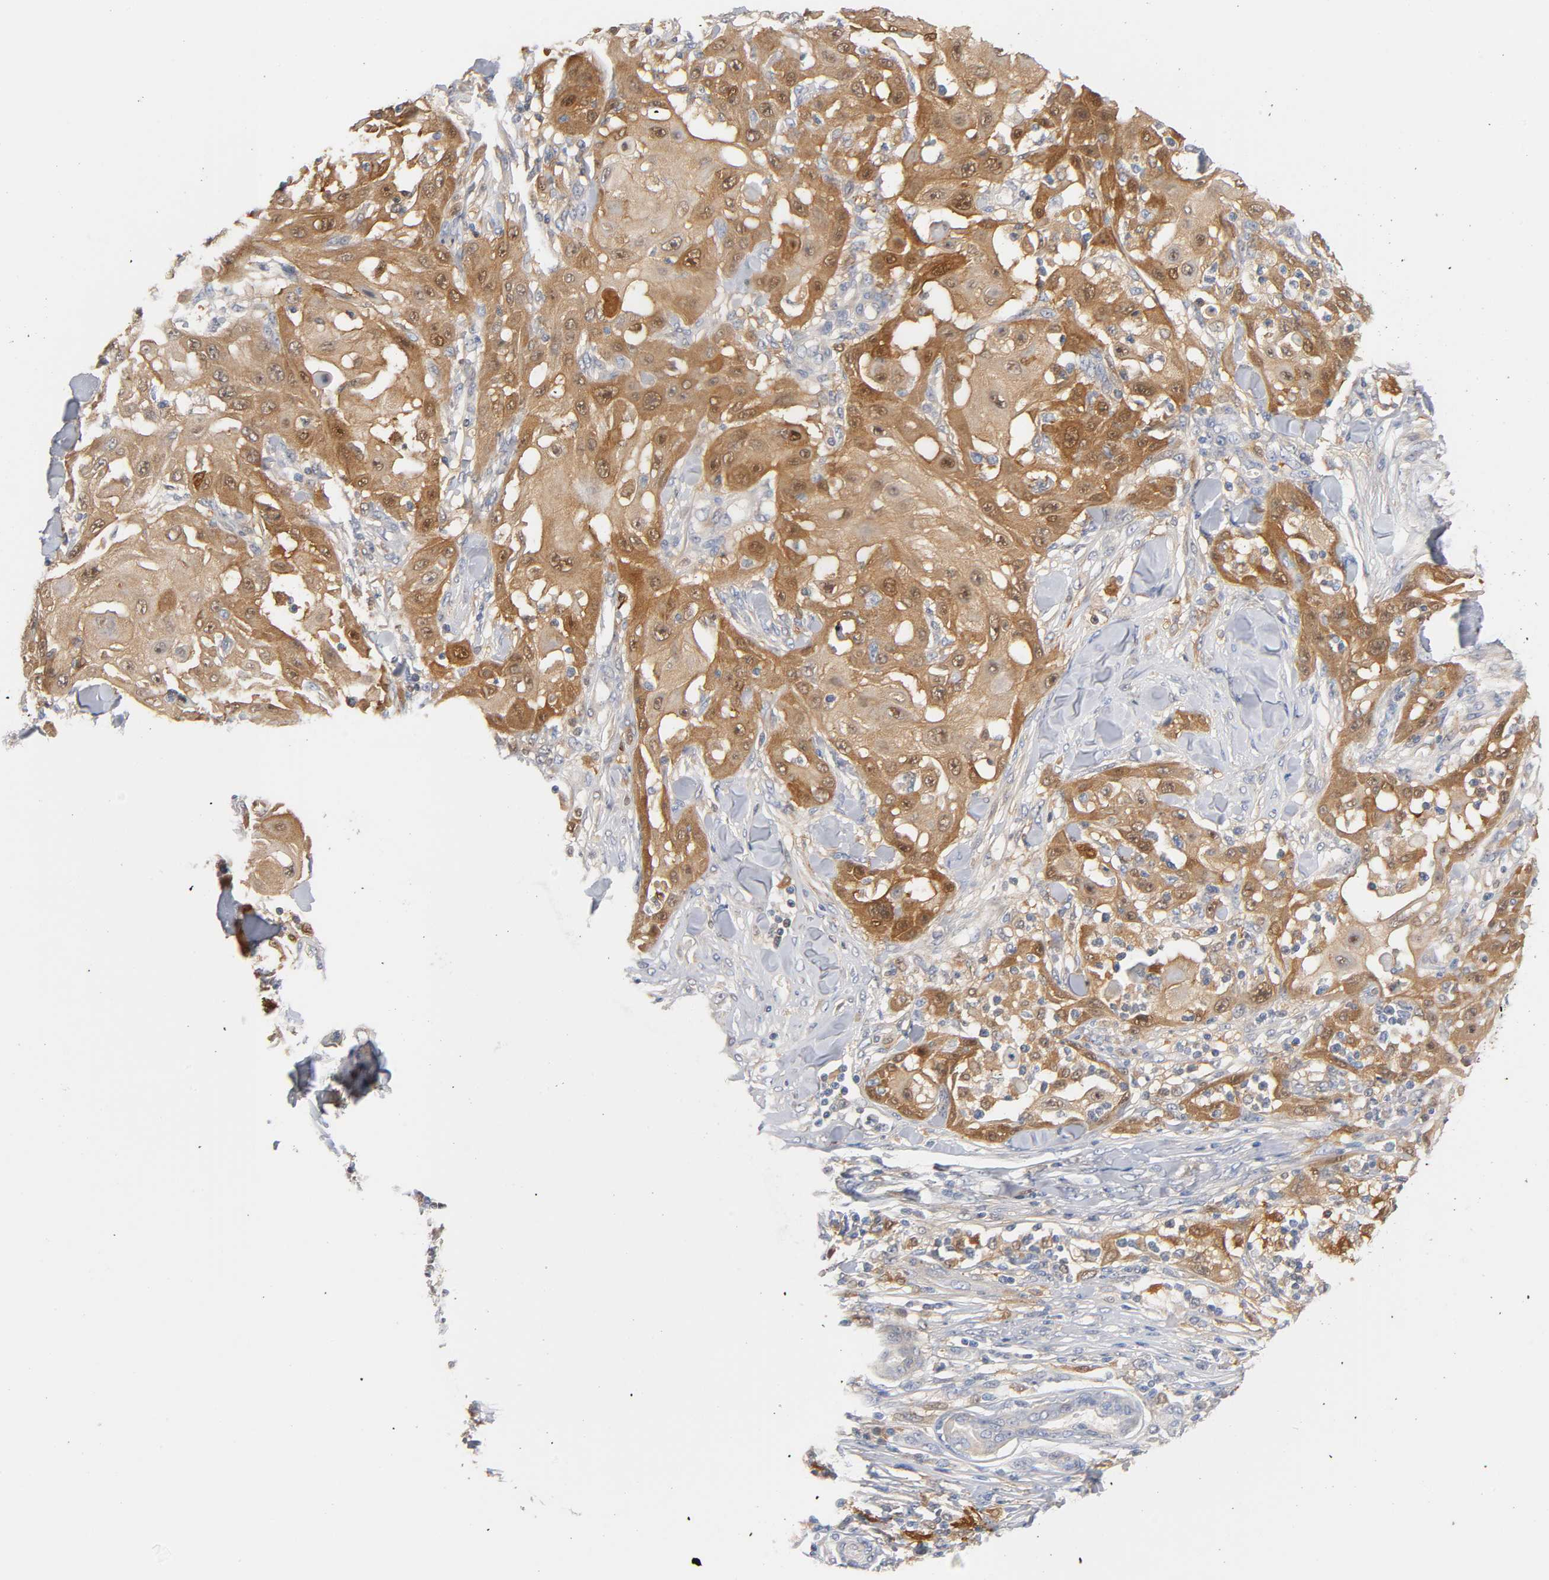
{"staining": {"intensity": "moderate", "quantity": ">75%", "location": "cytoplasmic/membranous,nuclear"}, "tissue": "skin cancer", "cell_type": "Tumor cells", "image_type": "cancer", "snomed": [{"axis": "morphology", "description": "Squamous cell carcinoma, NOS"}, {"axis": "topography", "description": "Skin"}], "caption": "The image exhibits a brown stain indicating the presence of a protein in the cytoplasmic/membranous and nuclear of tumor cells in skin cancer (squamous cell carcinoma). (Brightfield microscopy of DAB IHC at high magnification).", "gene": "IL18", "patient": {"sex": "male", "age": 24}}